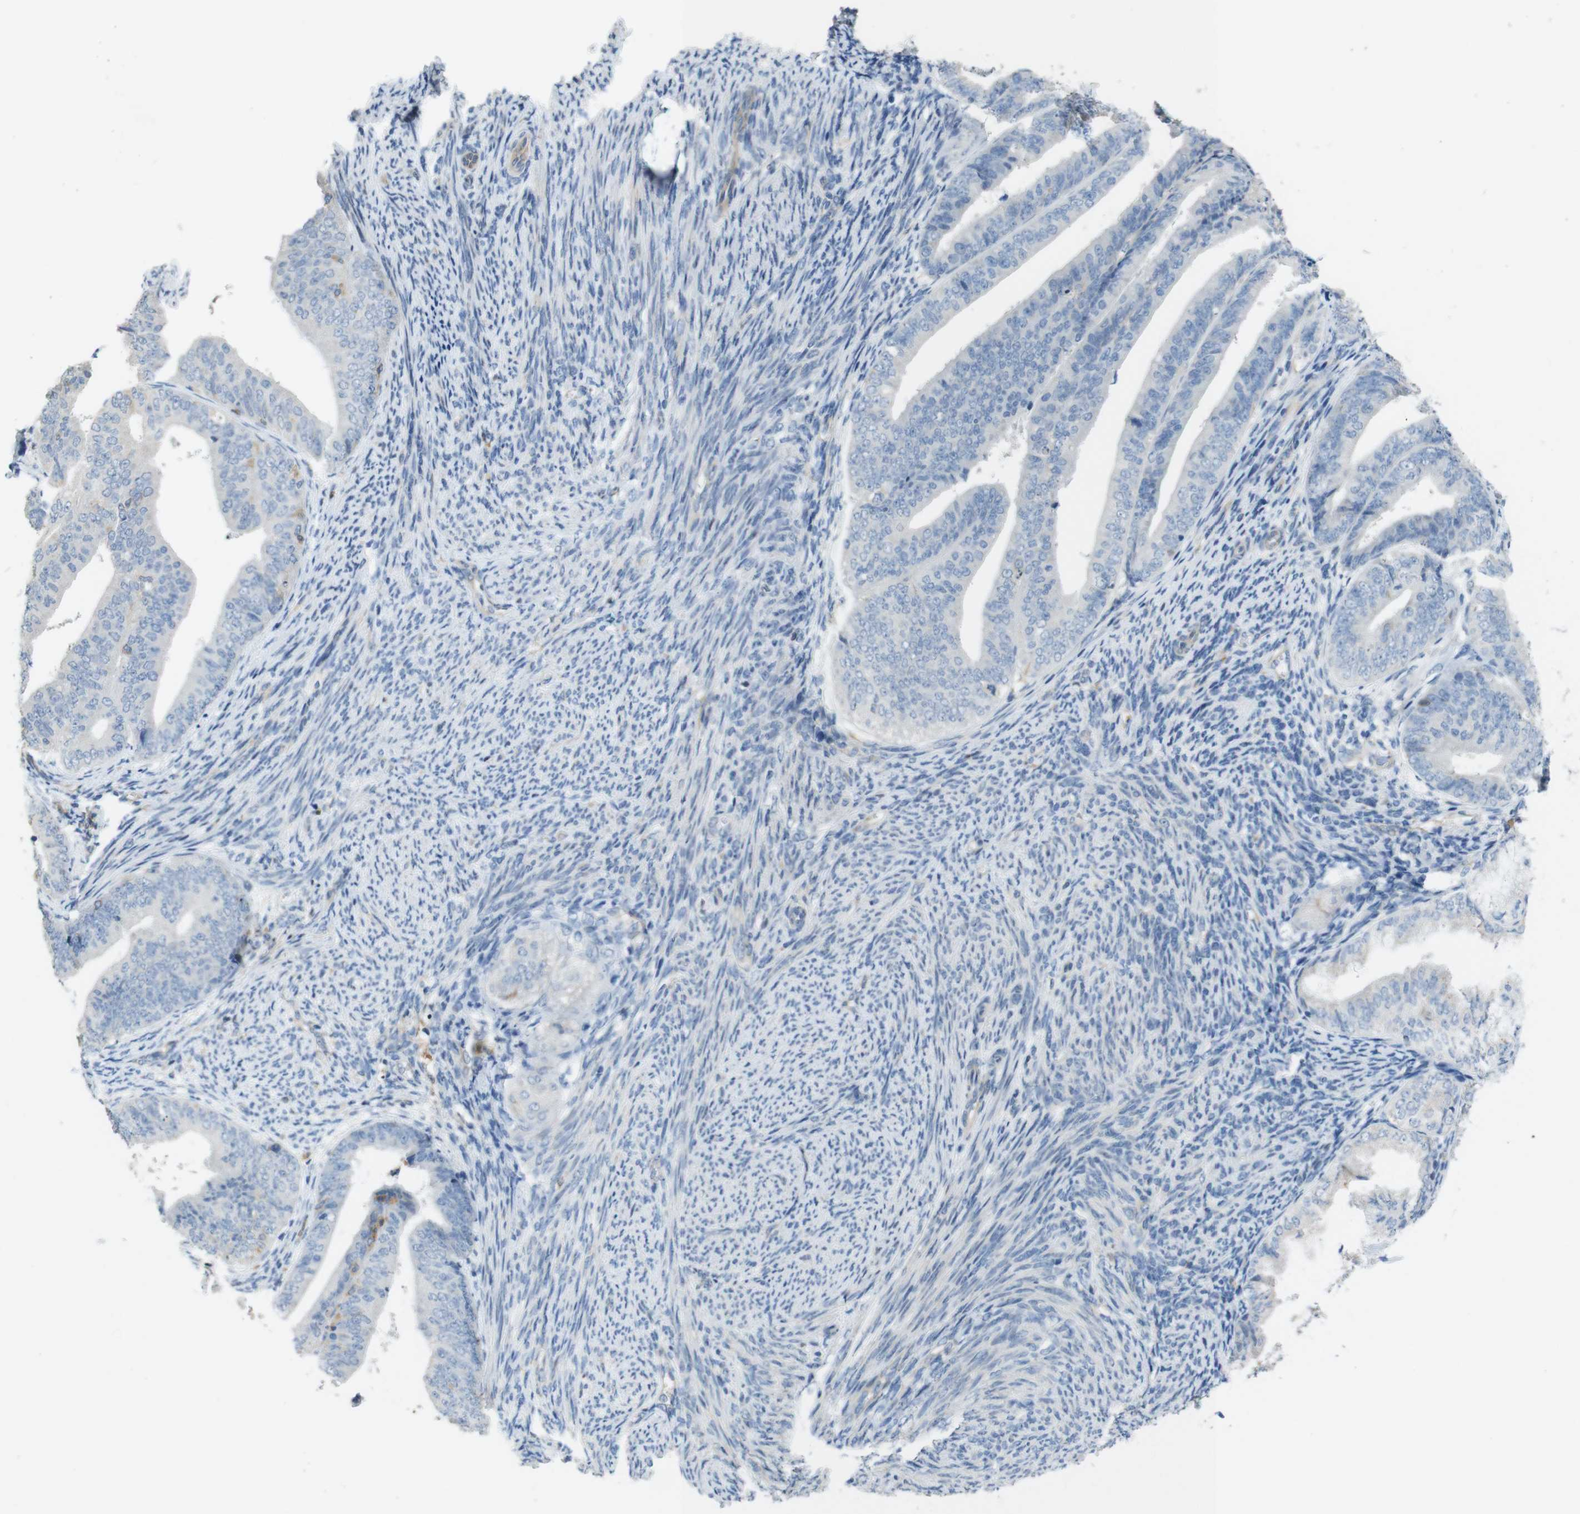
{"staining": {"intensity": "negative", "quantity": "none", "location": "none"}, "tissue": "endometrial cancer", "cell_type": "Tumor cells", "image_type": "cancer", "snomed": [{"axis": "morphology", "description": "Adenocarcinoma, NOS"}, {"axis": "topography", "description": "Endometrium"}], "caption": "Immunohistochemistry (IHC) histopathology image of neoplastic tissue: endometrial cancer (adenocarcinoma) stained with DAB (3,3'-diaminobenzidine) shows no significant protein staining in tumor cells.", "gene": "PCDH10", "patient": {"sex": "female", "age": 63}}